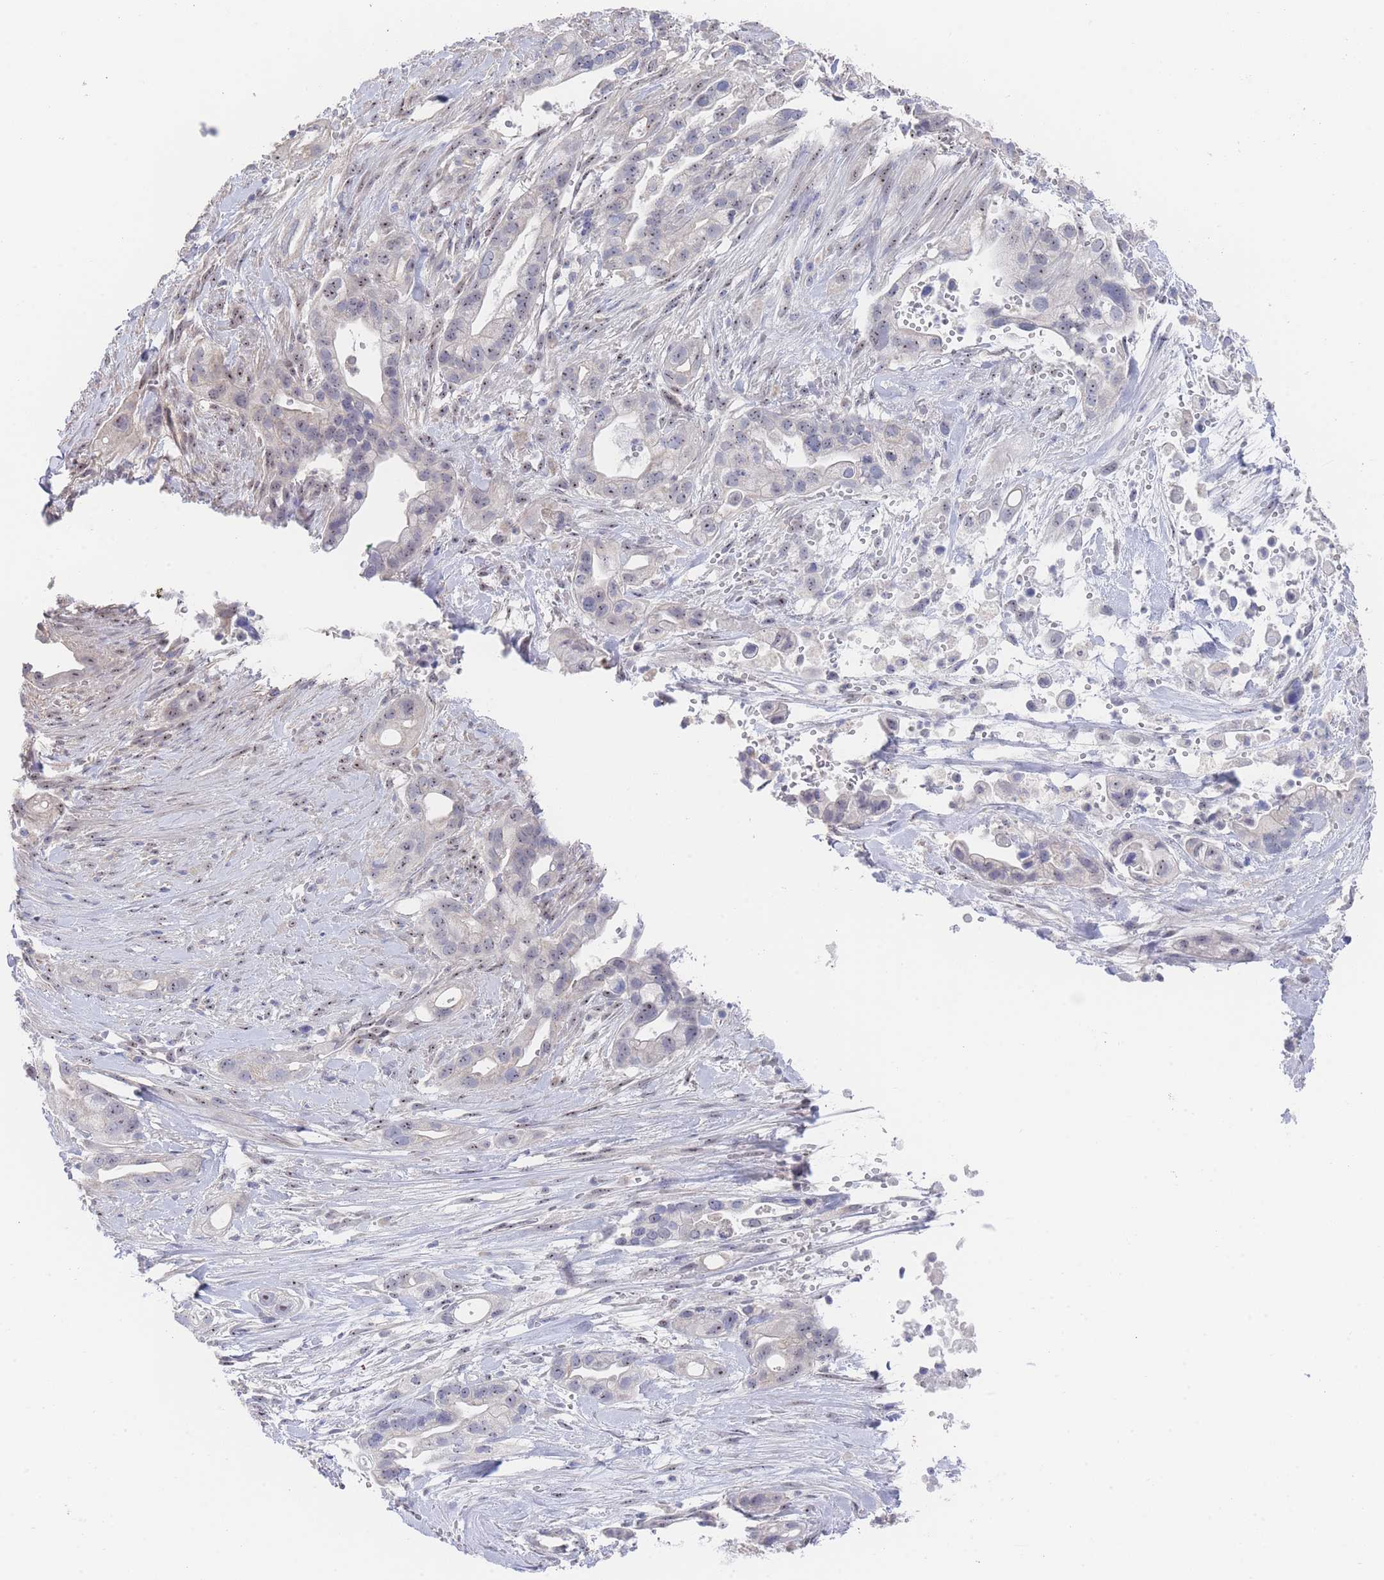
{"staining": {"intensity": "weak", "quantity": "25%-75%", "location": "nuclear"}, "tissue": "pancreatic cancer", "cell_type": "Tumor cells", "image_type": "cancer", "snomed": [{"axis": "morphology", "description": "Adenocarcinoma, NOS"}, {"axis": "topography", "description": "Pancreas"}], "caption": "Adenocarcinoma (pancreatic) stained with IHC exhibits weak nuclear staining in about 25%-75% of tumor cells.", "gene": "ZNF142", "patient": {"sex": "male", "age": 44}}